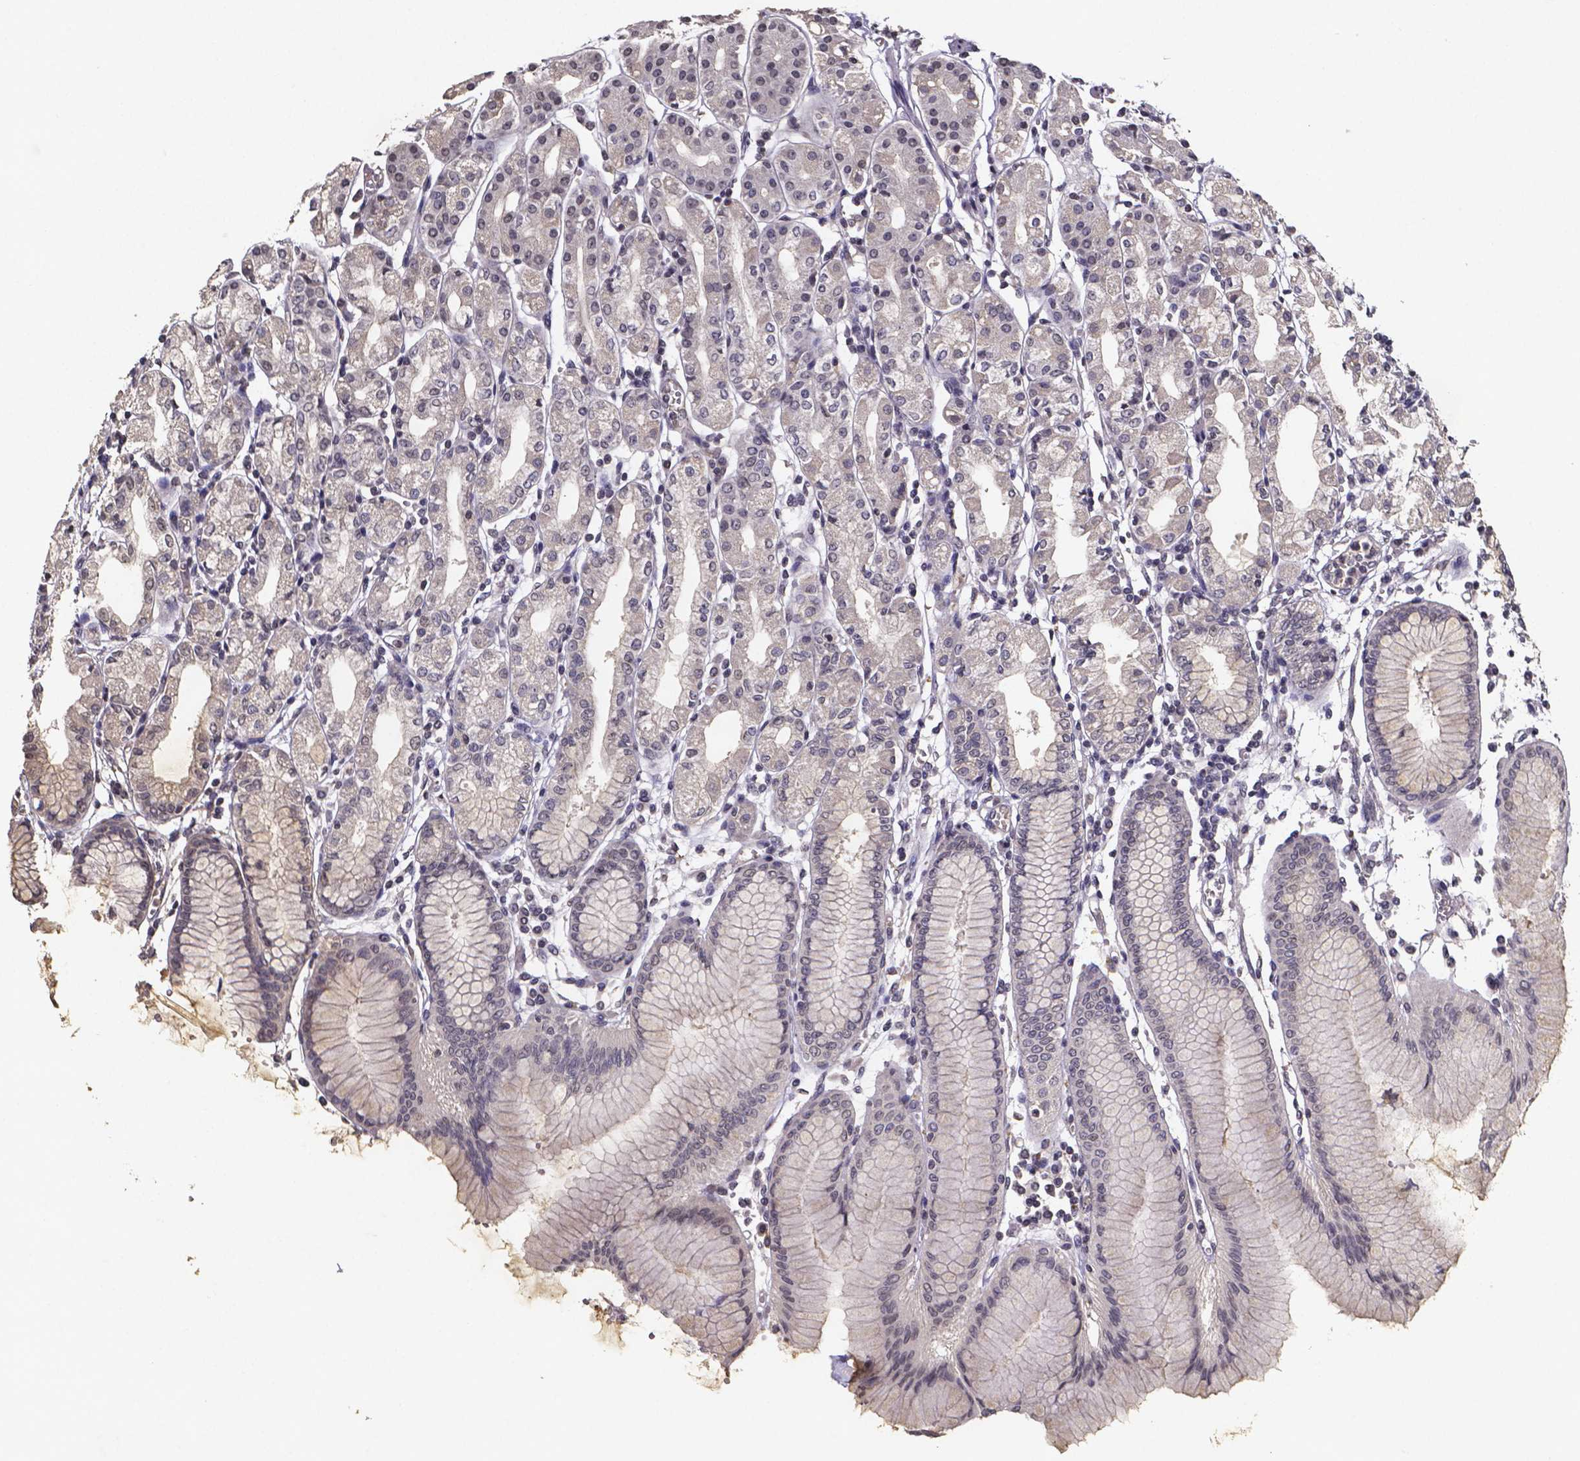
{"staining": {"intensity": "negative", "quantity": "none", "location": "none"}, "tissue": "stomach", "cell_type": "Glandular cells", "image_type": "normal", "snomed": [{"axis": "morphology", "description": "Normal tissue, NOS"}, {"axis": "topography", "description": "Skeletal muscle"}, {"axis": "topography", "description": "Stomach"}], "caption": "IHC of benign stomach displays no expression in glandular cells.", "gene": "TP73", "patient": {"sex": "female", "age": 57}}